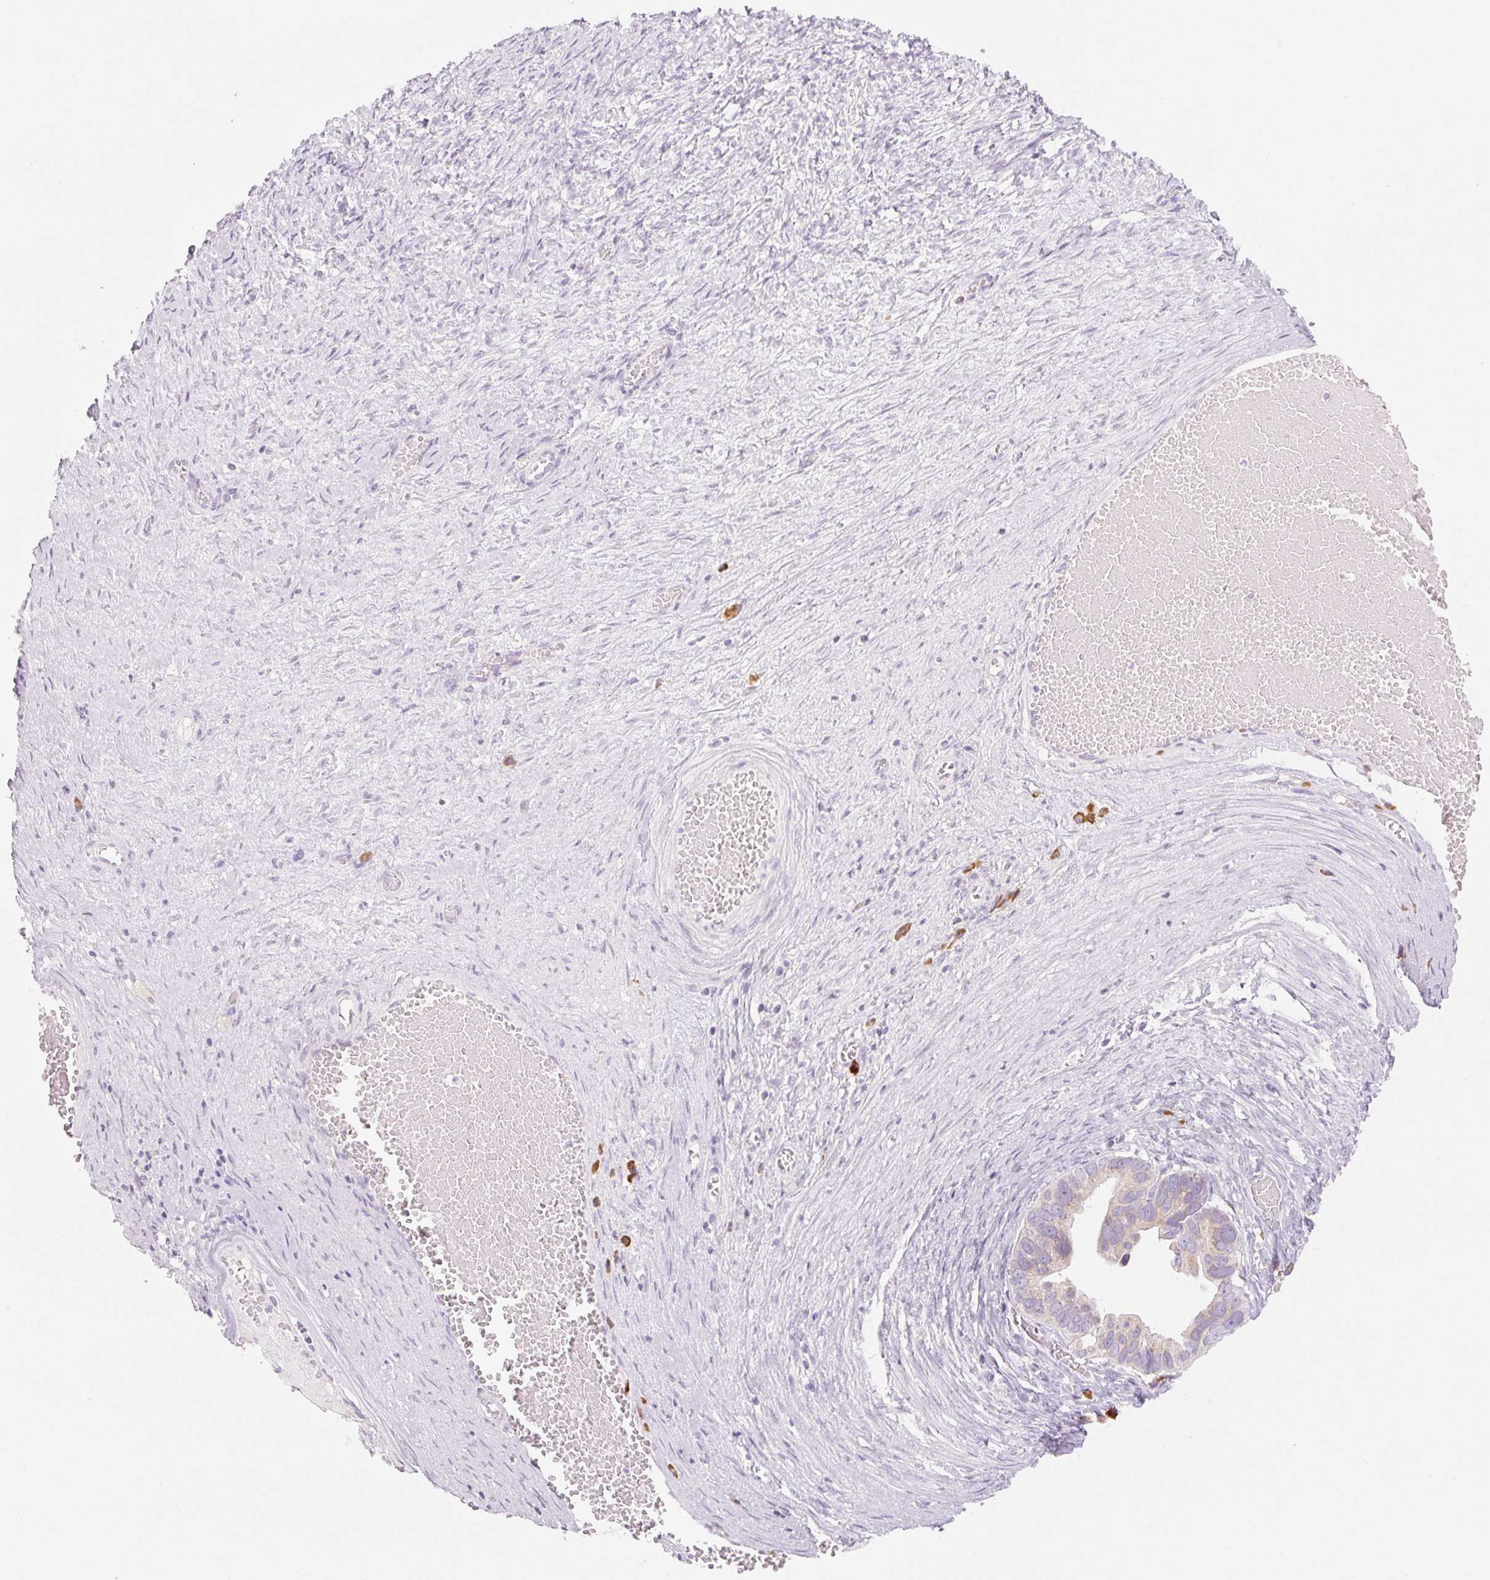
{"staining": {"intensity": "weak", "quantity": ">75%", "location": "cytoplasmic/membranous"}, "tissue": "ovarian cancer", "cell_type": "Tumor cells", "image_type": "cancer", "snomed": [{"axis": "morphology", "description": "Cystadenocarcinoma, serous, NOS"}, {"axis": "topography", "description": "Ovary"}], "caption": "Protein expression analysis of ovarian cancer displays weak cytoplasmic/membranous staining in about >75% of tumor cells. (brown staining indicates protein expression, while blue staining denotes nuclei).", "gene": "MYO1D", "patient": {"sex": "female", "age": 56}}